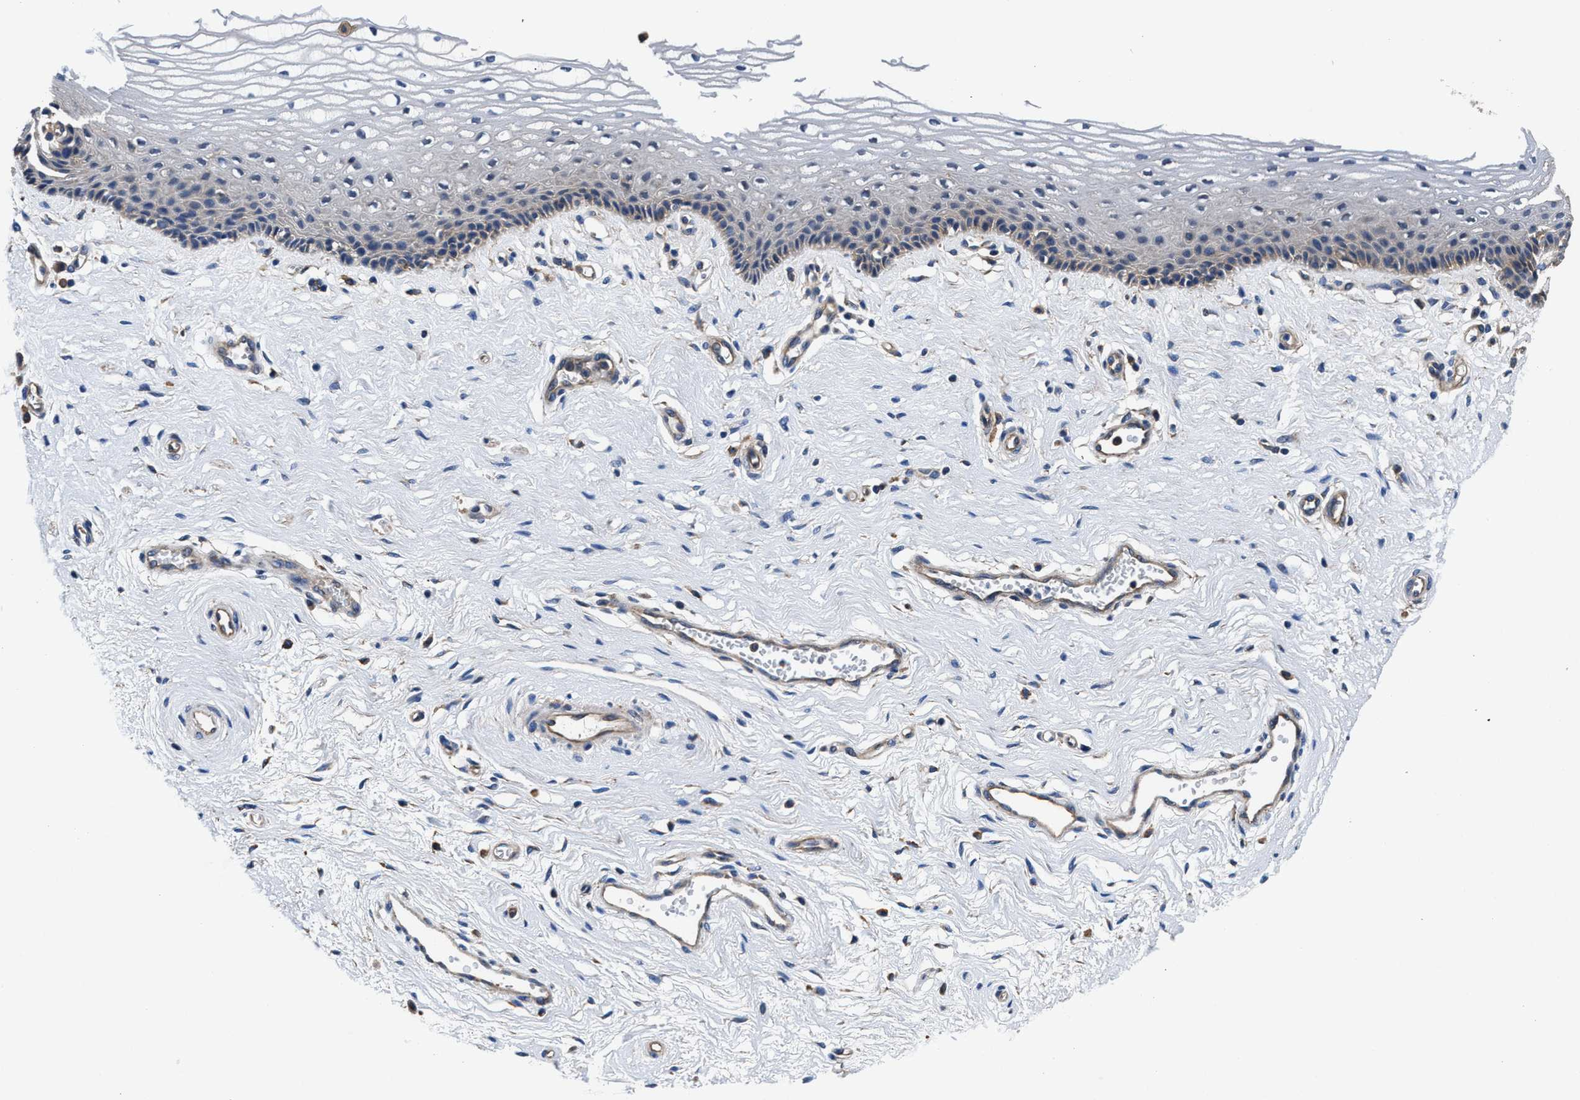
{"staining": {"intensity": "negative", "quantity": "none", "location": "none"}, "tissue": "vagina", "cell_type": "Squamous epithelial cells", "image_type": "normal", "snomed": [{"axis": "morphology", "description": "Normal tissue, NOS"}, {"axis": "topography", "description": "Vagina"}], "caption": "Squamous epithelial cells are negative for protein expression in benign human vagina. (Stains: DAB immunohistochemistry (IHC) with hematoxylin counter stain, Microscopy: brightfield microscopy at high magnification).", "gene": "PPP1R9B", "patient": {"sex": "female", "age": 46}}